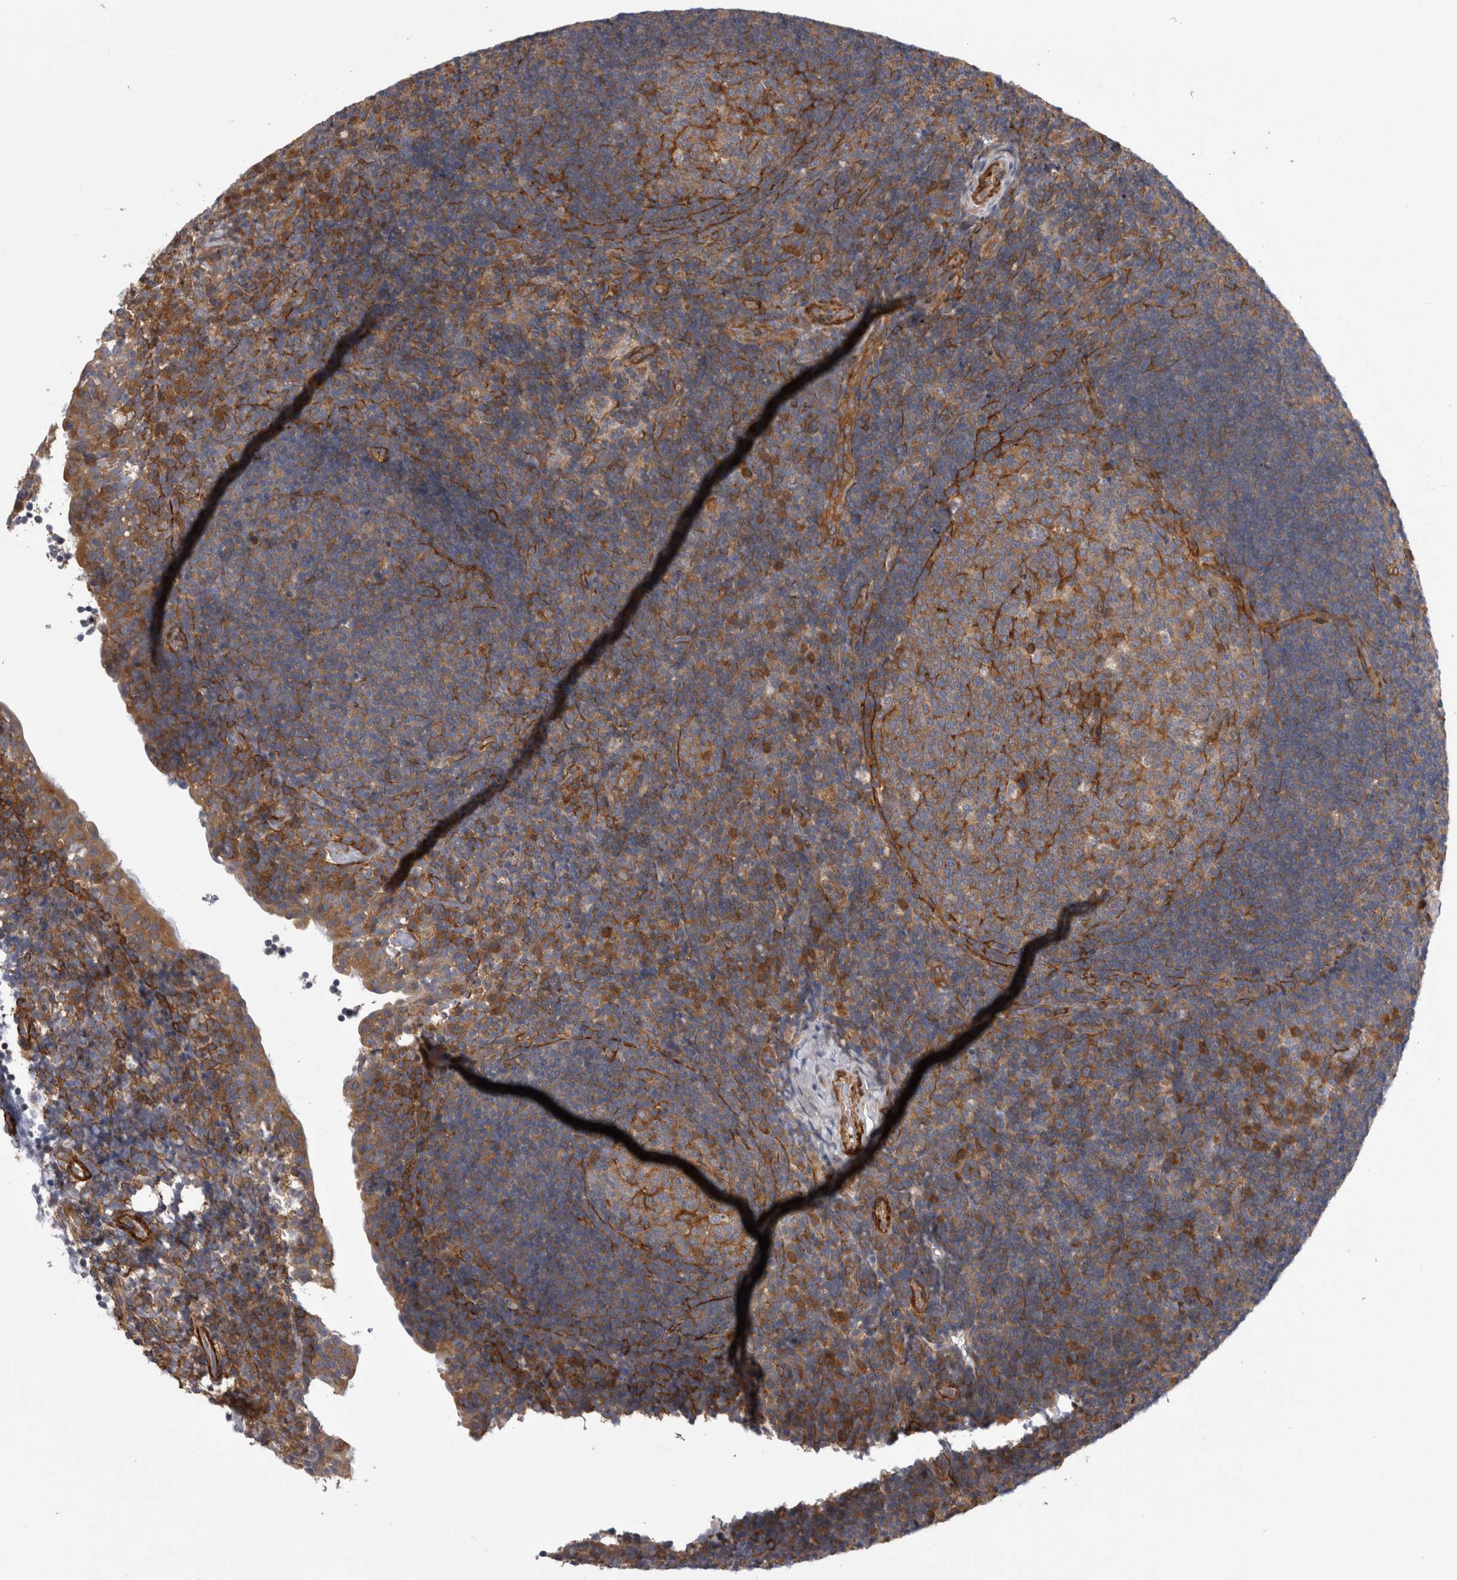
{"staining": {"intensity": "moderate", "quantity": ">75%", "location": "cytoplasmic/membranous"}, "tissue": "tonsil", "cell_type": "Germinal center cells", "image_type": "normal", "snomed": [{"axis": "morphology", "description": "Normal tissue, NOS"}, {"axis": "topography", "description": "Tonsil"}], "caption": "A micrograph showing moderate cytoplasmic/membranous expression in approximately >75% of germinal center cells in benign tonsil, as visualized by brown immunohistochemical staining.", "gene": "EPRS1", "patient": {"sex": "female", "age": 40}}